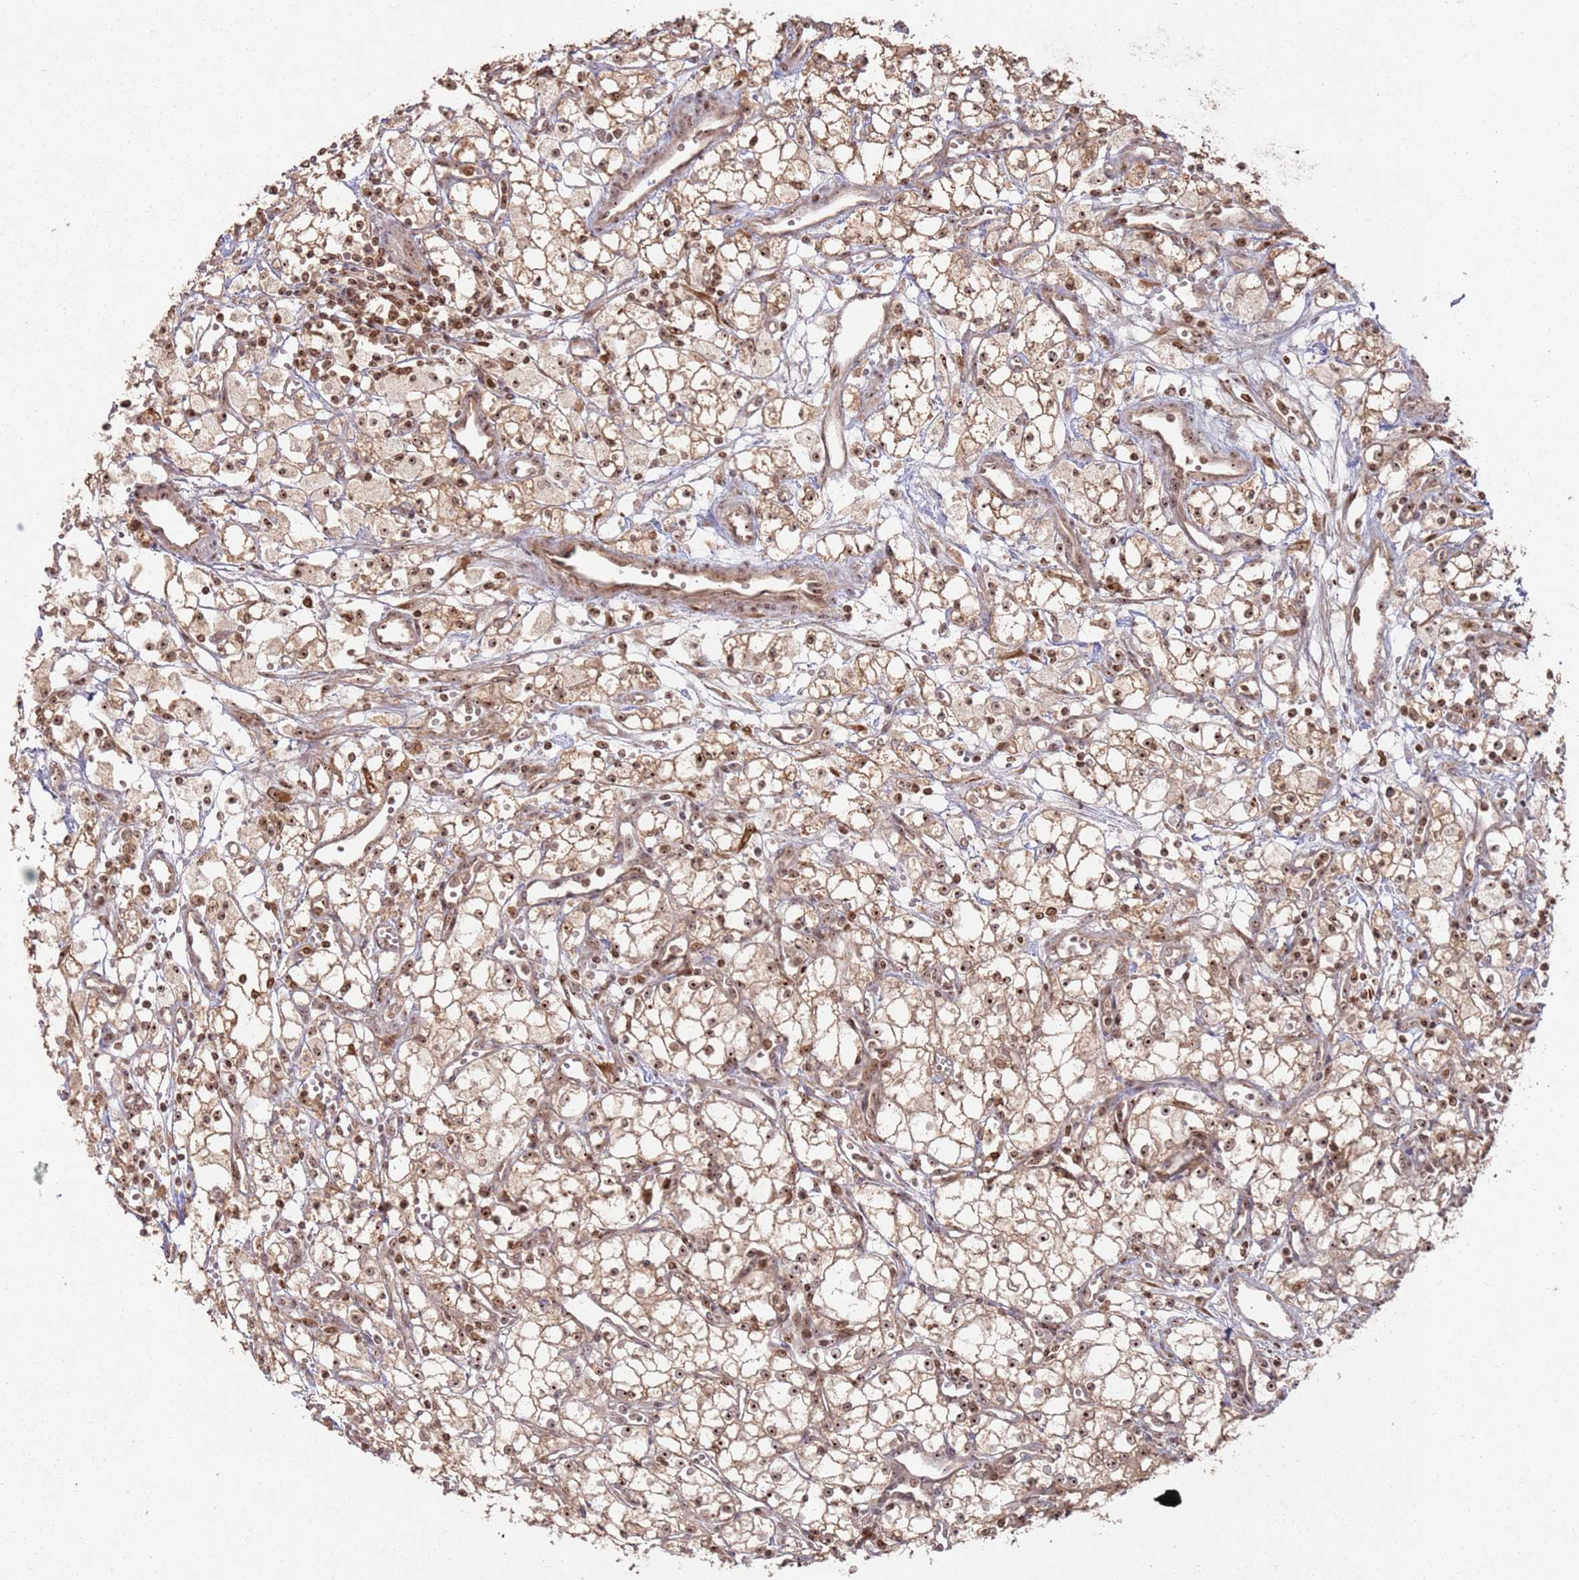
{"staining": {"intensity": "moderate", "quantity": ">75%", "location": "cytoplasmic/membranous,nuclear"}, "tissue": "renal cancer", "cell_type": "Tumor cells", "image_type": "cancer", "snomed": [{"axis": "morphology", "description": "Adenocarcinoma, NOS"}, {"axis": "topography", "description": "Kidney"}], "caption": "Protein expression analysis of human adenocarcinoma (renal) reveals moderate cytoplasmic/membranous and nuclear staining in approximately >75% of tumor cells.", "gene": "UTP11", "patient": {"sex": "male", "age": 59}}